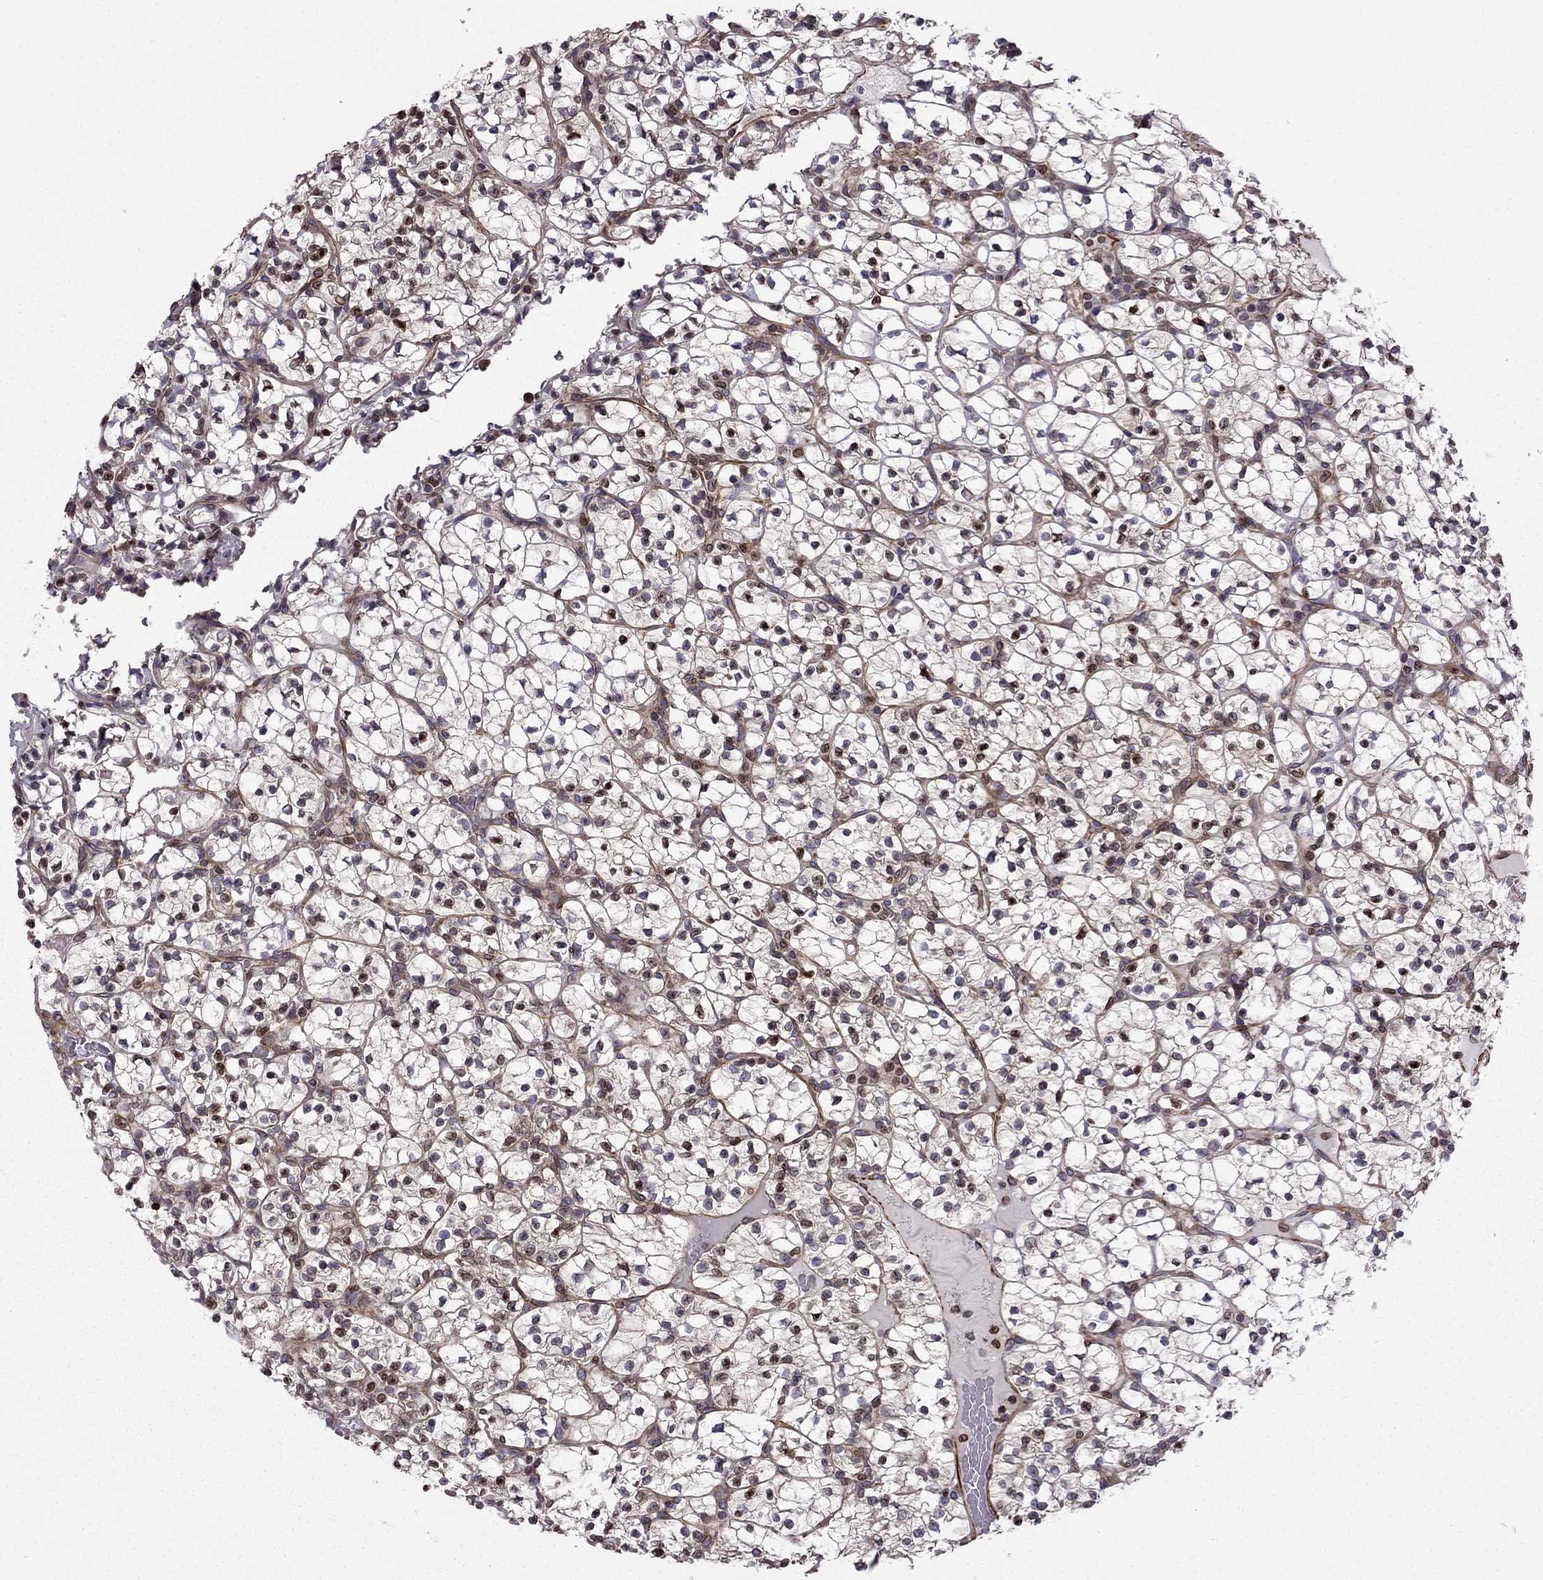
{"staining": {"intensity": "moderate", "quantity": "<25%", "location": "nuclear"}, "tissue": "renal cancer", "cell_type": "Tumor cells", "image_type": "cancer", "snomed": [{"axis": "morphology", "description": "Adenocarcinoma, NOS"}, {"axis": "topography", "description": "Kidney"}], "caption": "This is an image of immunohistochemistry (IHC) staining of renal cancer, which shows moderate staining in the nuclear of tumor cells.", "gene": "CDC42BPA", "patient": {"sex": "female", "age": 89}}